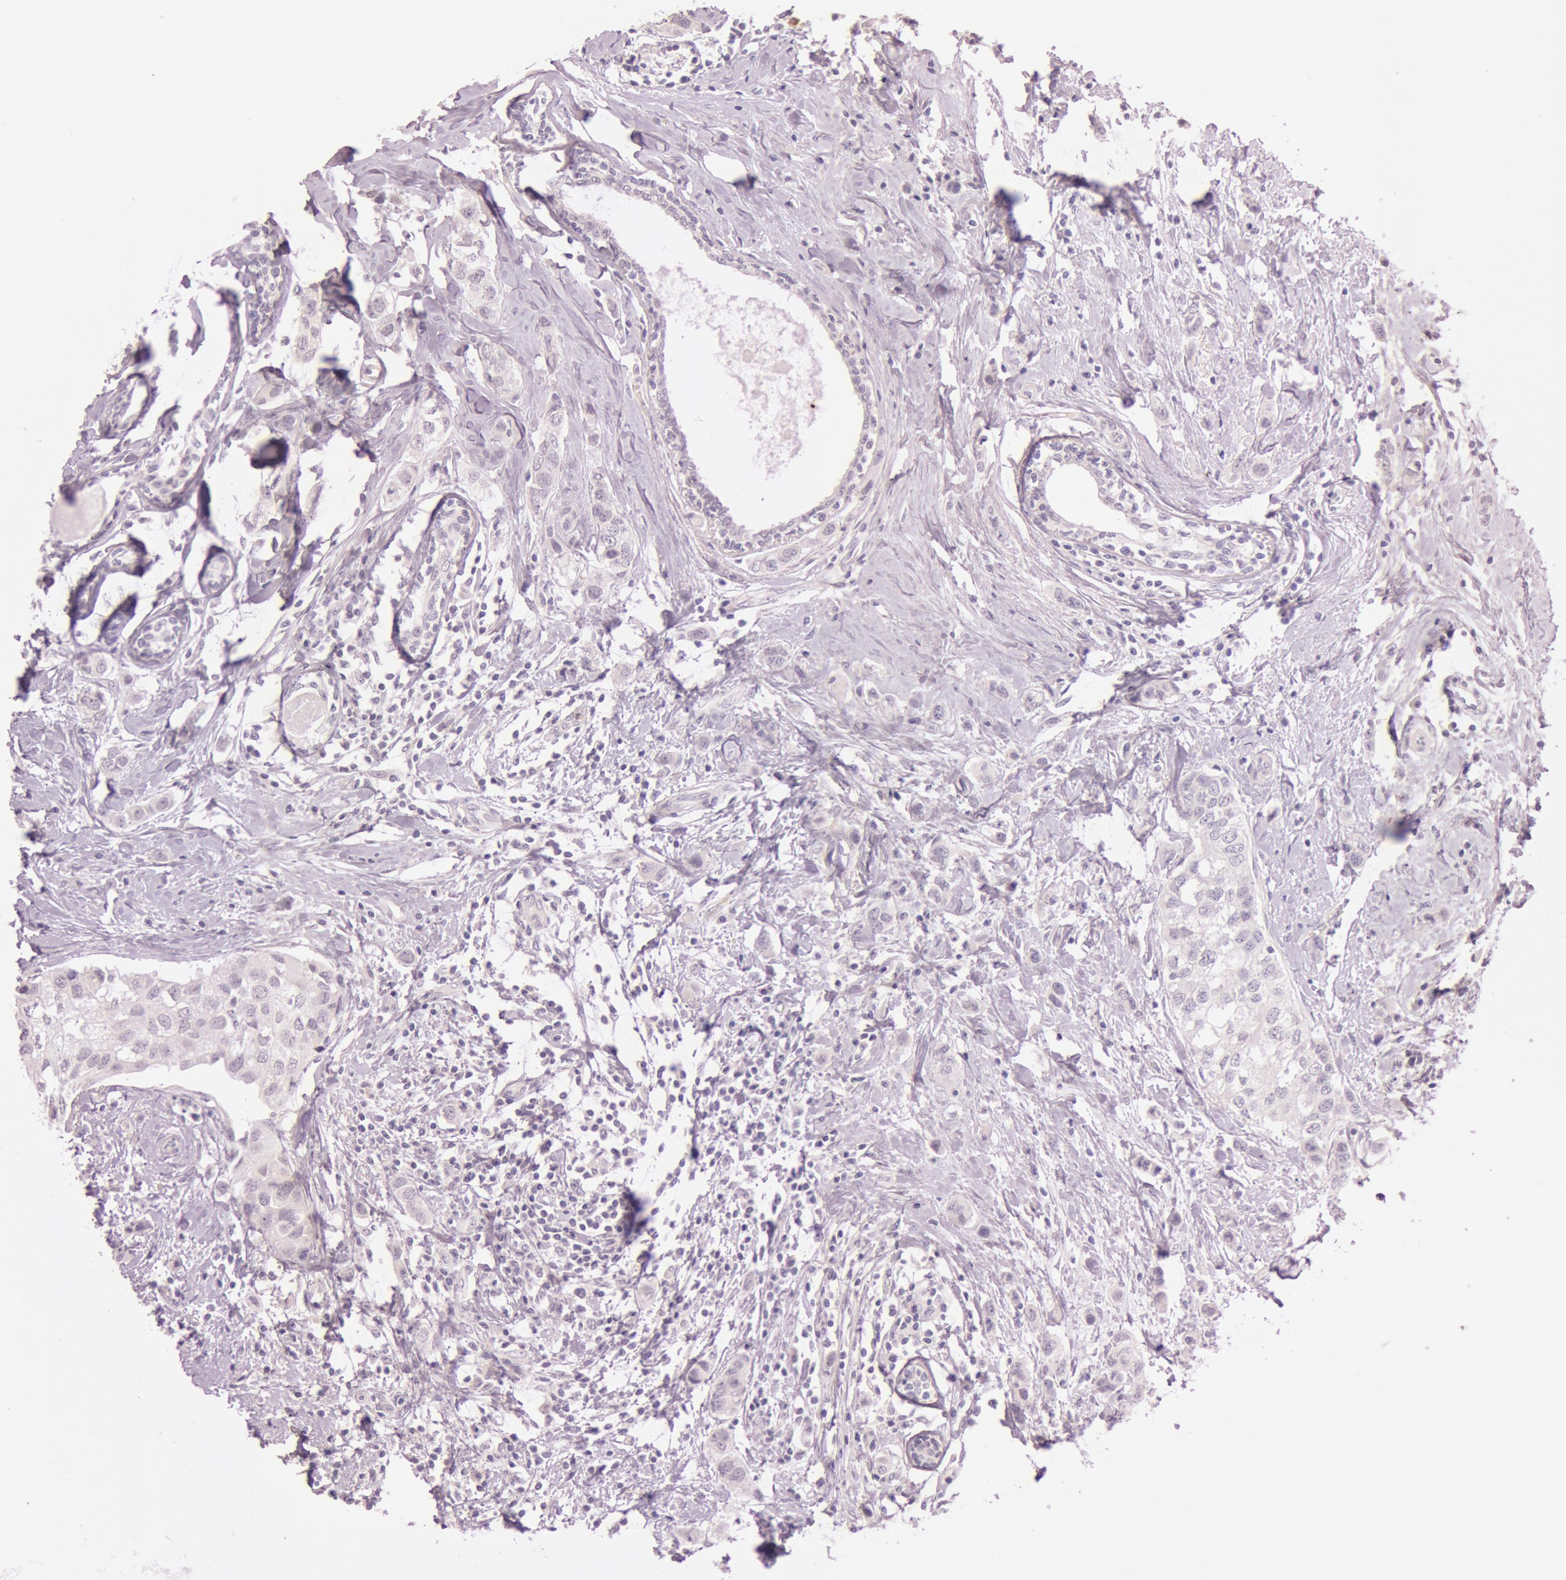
{"staining": {"intensity": "negative", "quantity": "none", "location": "none"}, "tissue": "breast cancer", "cell_type": "Tumor cells", "image_type": "cancer", "snomed": [{"axis": "morphology", "description": "Normal tissue, NOS"}, {"axis": "morphology", "description": "Duct carcinoma"}, {"axis": "topography", "description": "Breast"}], "caption": "A high-resolution micrograph shows immunohistochemistry (IHC) staining of breast cancer, which exhibits no significant expression in tumor cells.", "gene": "KDM6A", "patient": {"sex": "female", "age": 50}}